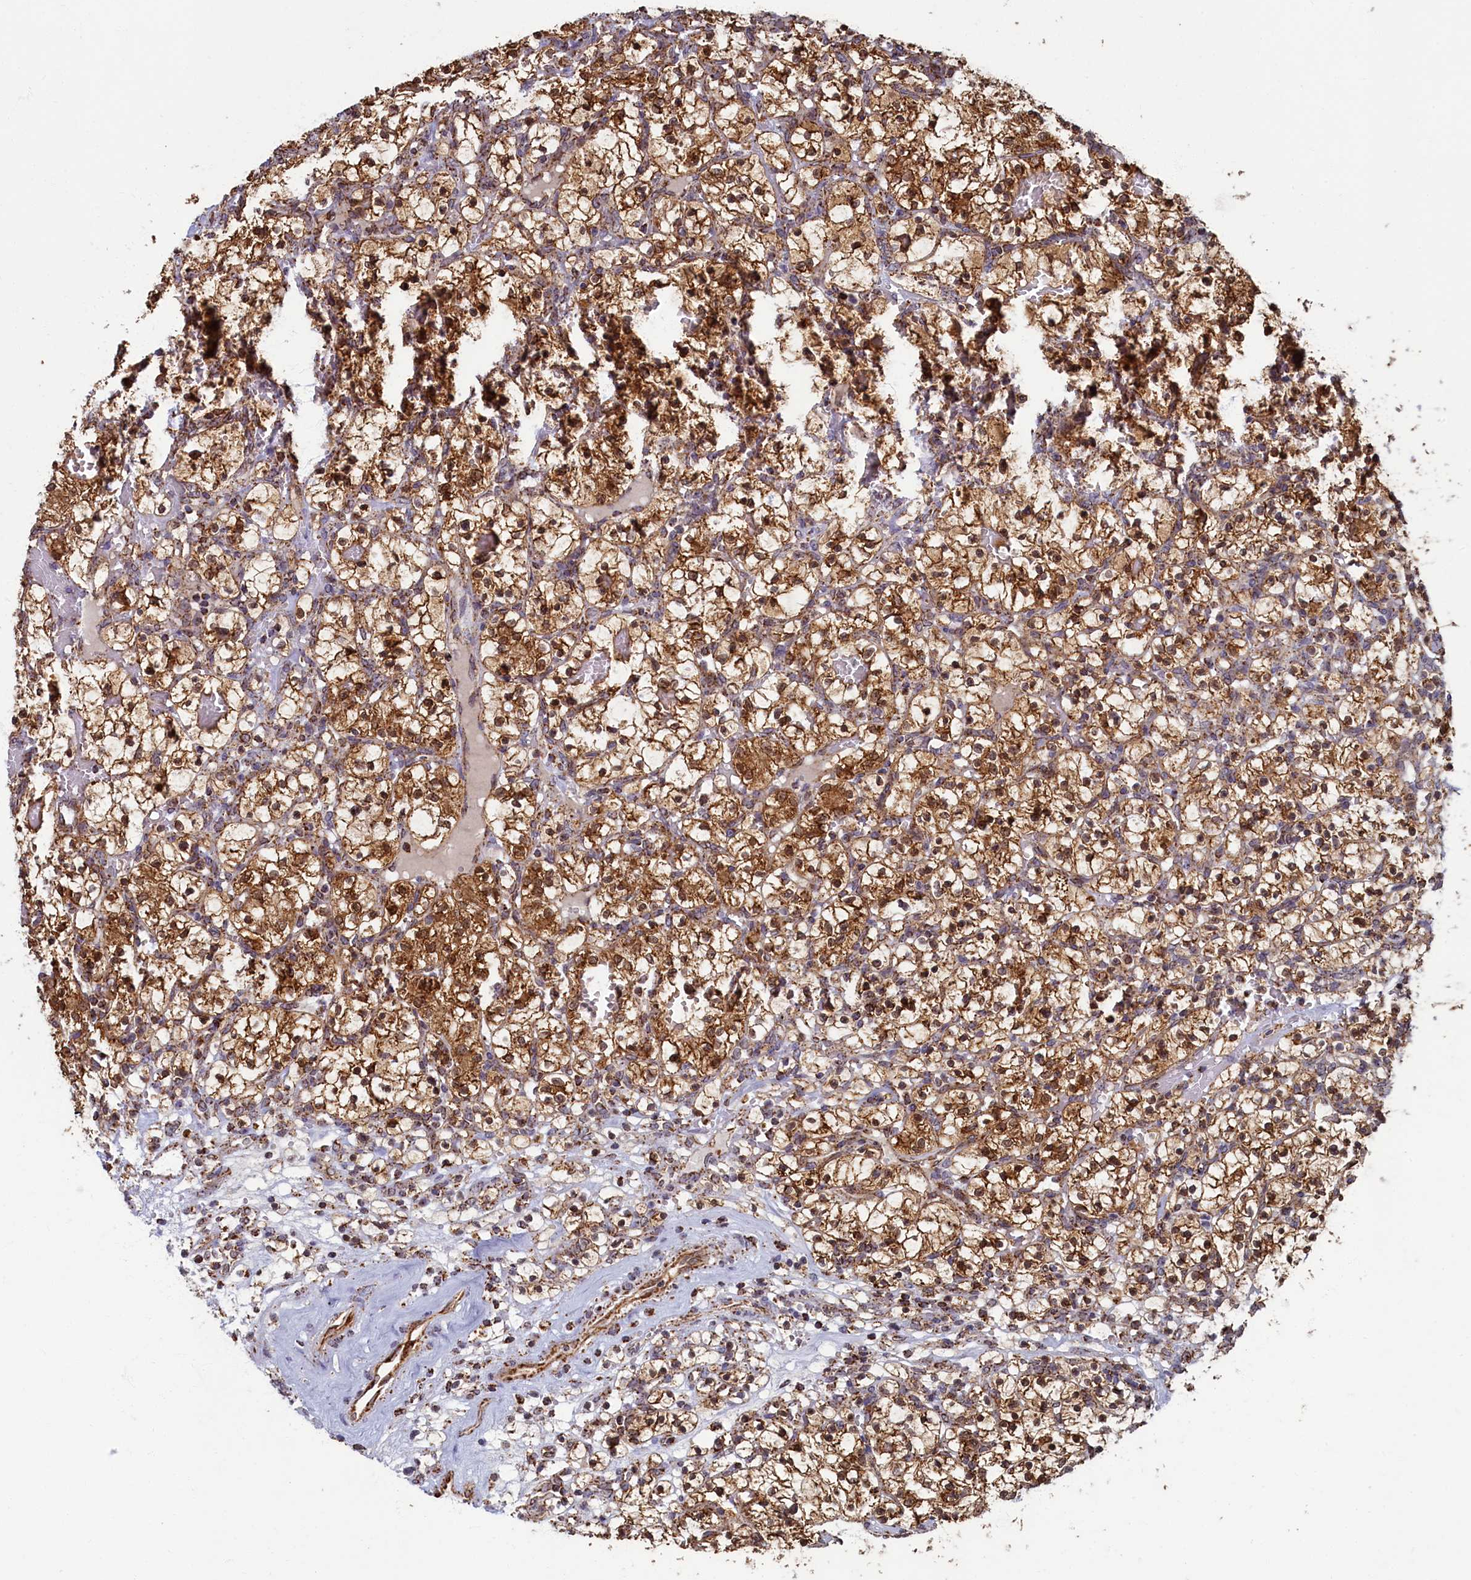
{"staining": {"intensity": "moderate", "quantity": ">75%", "location": "cytoplasmic/membranous,nuclear"}, "tissue": "renal cancer", "cell_type": "Tumor cells", "image_type": "cancer", "snomed": [{"axis": "morphology", "description": "Adenocarcinoma, NOS"}, {"axis": "topography", "description": "Kidney"}], "caption": "Tumor cells exhibit medium levels of moderate cytoplasmic/membranous and nuclear expression in approximately >75% of cells in human adenocarcinoma (renal). The protein is stained brown, and the nuclei are stained in blue (DAB (3,3'-diaminobenzidine) IHC with brightfield microscopy, high magnification).", "gene": "SPR", "patient": {"sex": "female", "age": 57}}